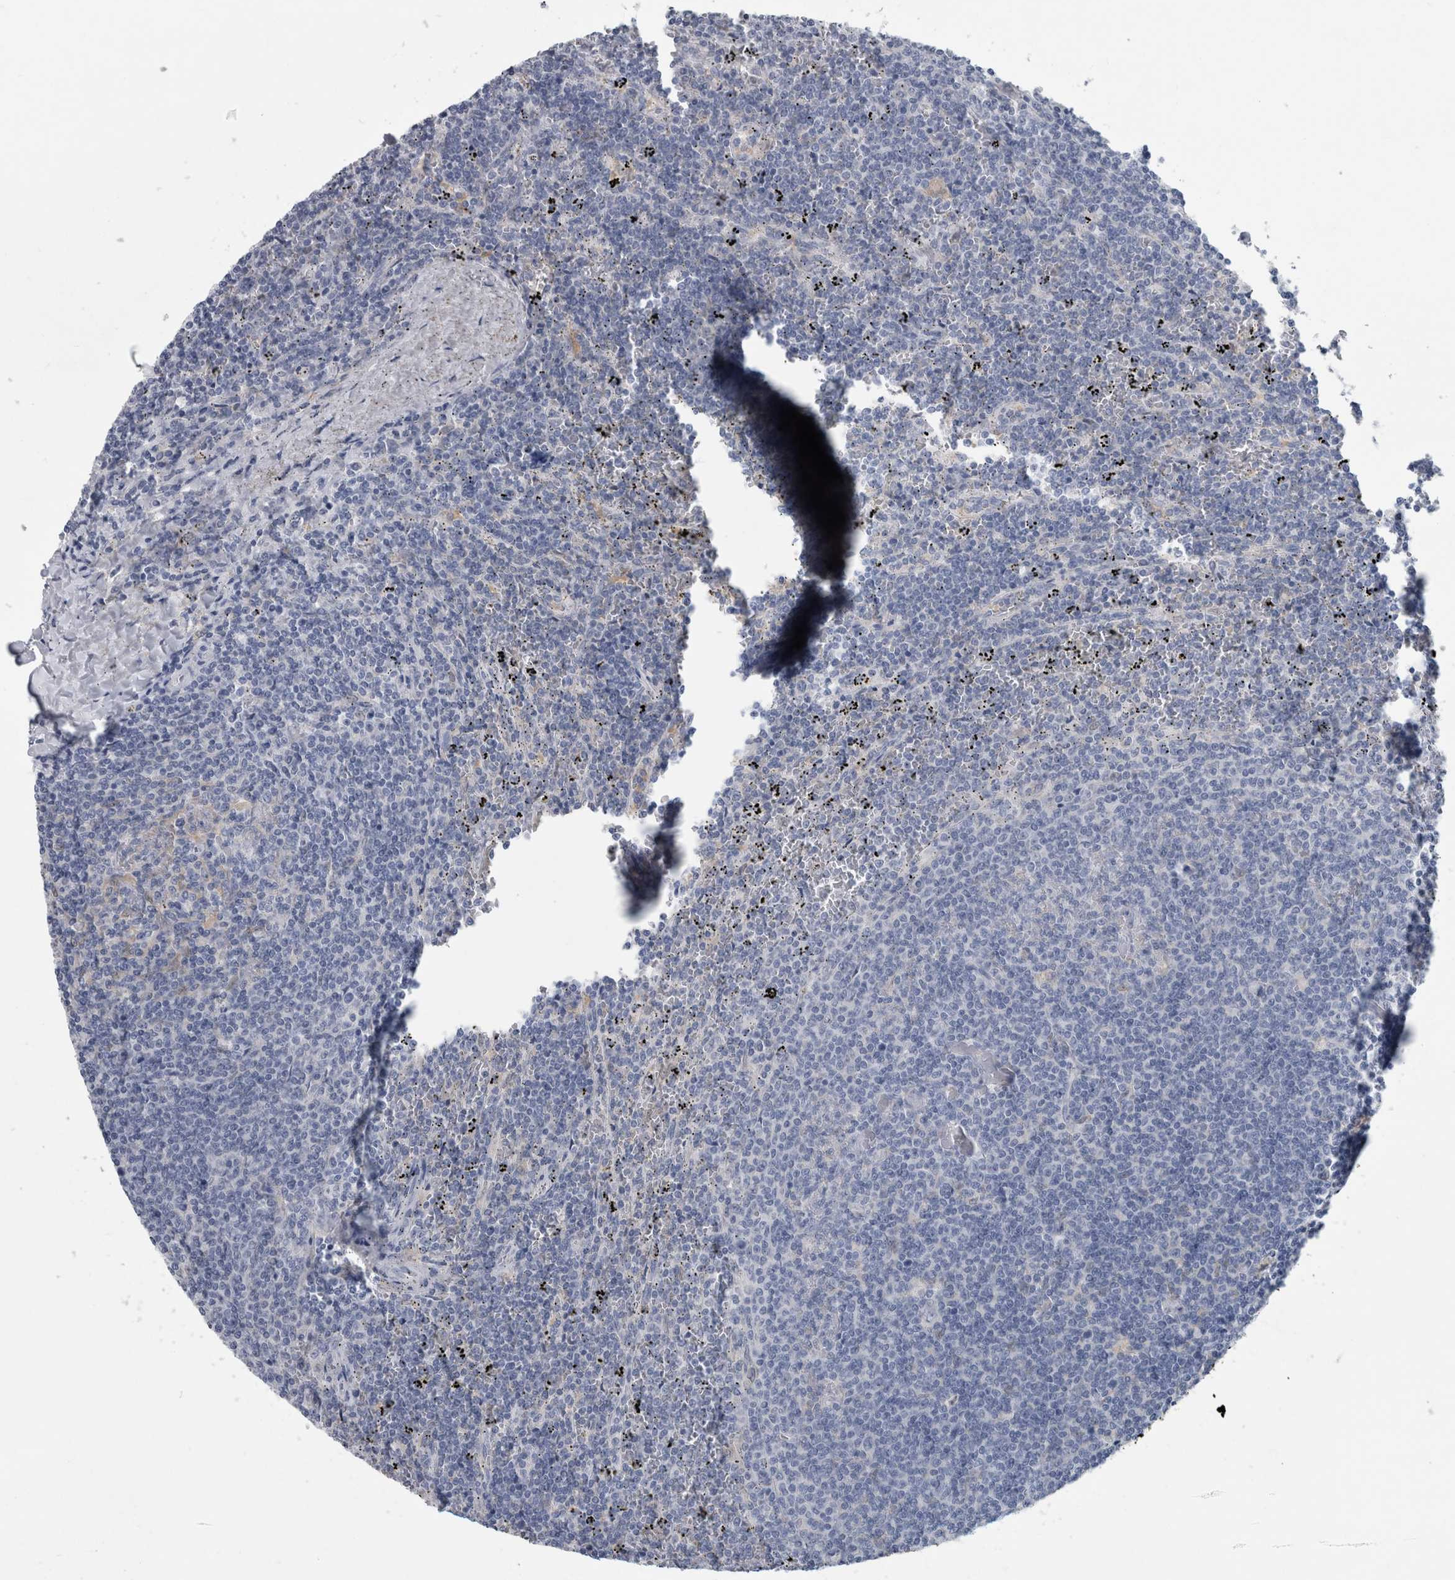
{"staining": {"intensity": "negative", "quantity": "none", "location": "none"}, "tissue": "lymphoma", "cell_type": "Tumor cells", "image_type": "cancer", "snomed": [{"axis": "morphology", "description": "Malignant lymphoma, non-Hodgkin's type, Low grade"}, {"axis": "topography", "description": "Spleen"}], "caption": "This is a micrograph of immunohistochemistry staining of malignant lymphoma, non-Hodgkin's type (low-grade), which shows no staining in tumor cells. (DAB immunohistochemistry (IHC) with hematoxylin counter stain).", "gene": "FAM83H", "patient": {"sex": "female", "age": 50}}